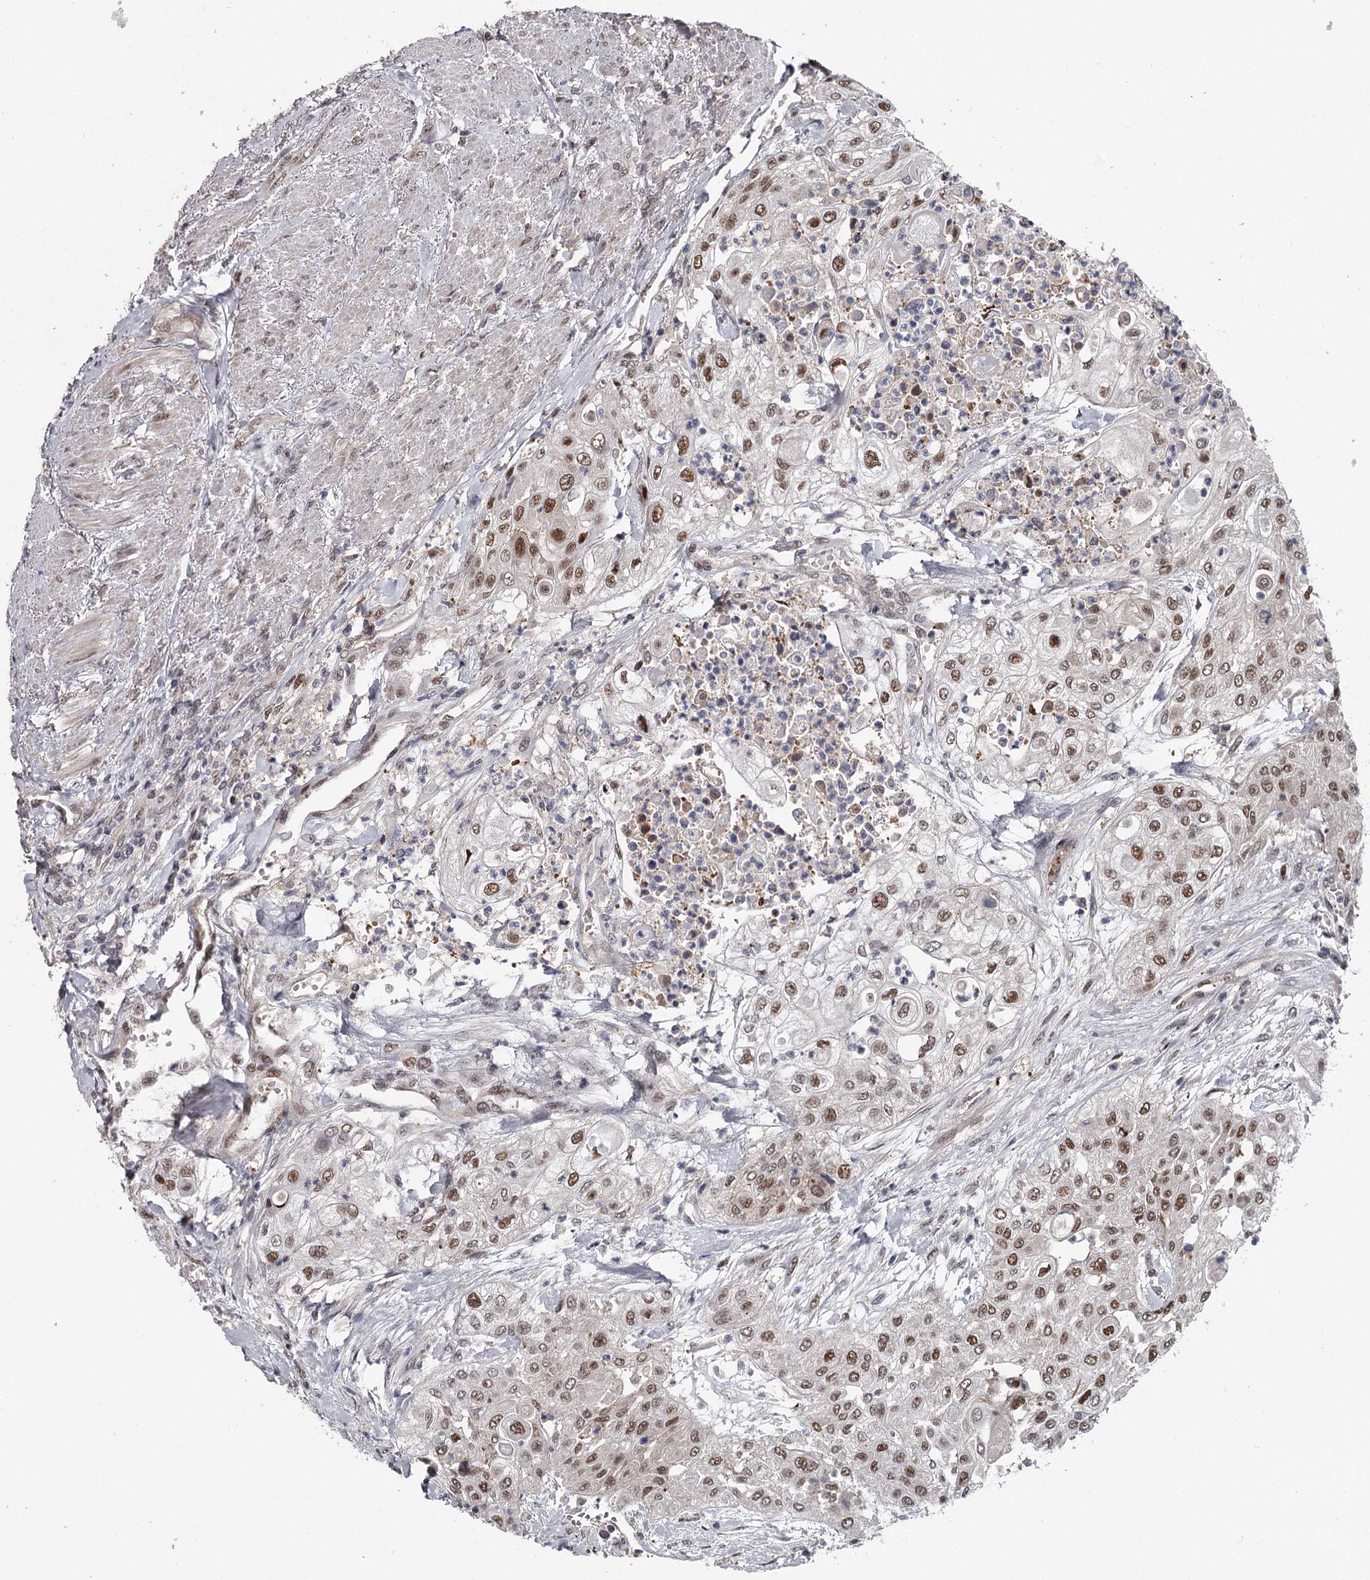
{"staining": {"intensity": "moderate", "quantity": ">75%", "location": "nuclear"}, "tissue": "urothelial cancer", "cell_type": "Tumor cells", "image_type": "cancer", "snomed": [{"axis": "morphology", "description": "Urothelial carcinoma, High grade"}, {"axis": "topography", "description": "Urinary bladder"}], "caption": "The immunohistochemical stain labels moderate nuclear expression in tumor cells of high-grade urothelial carcinoma tissue.", "gene": "GTSF1", "patient": {"sex": "female", "age": 79}}